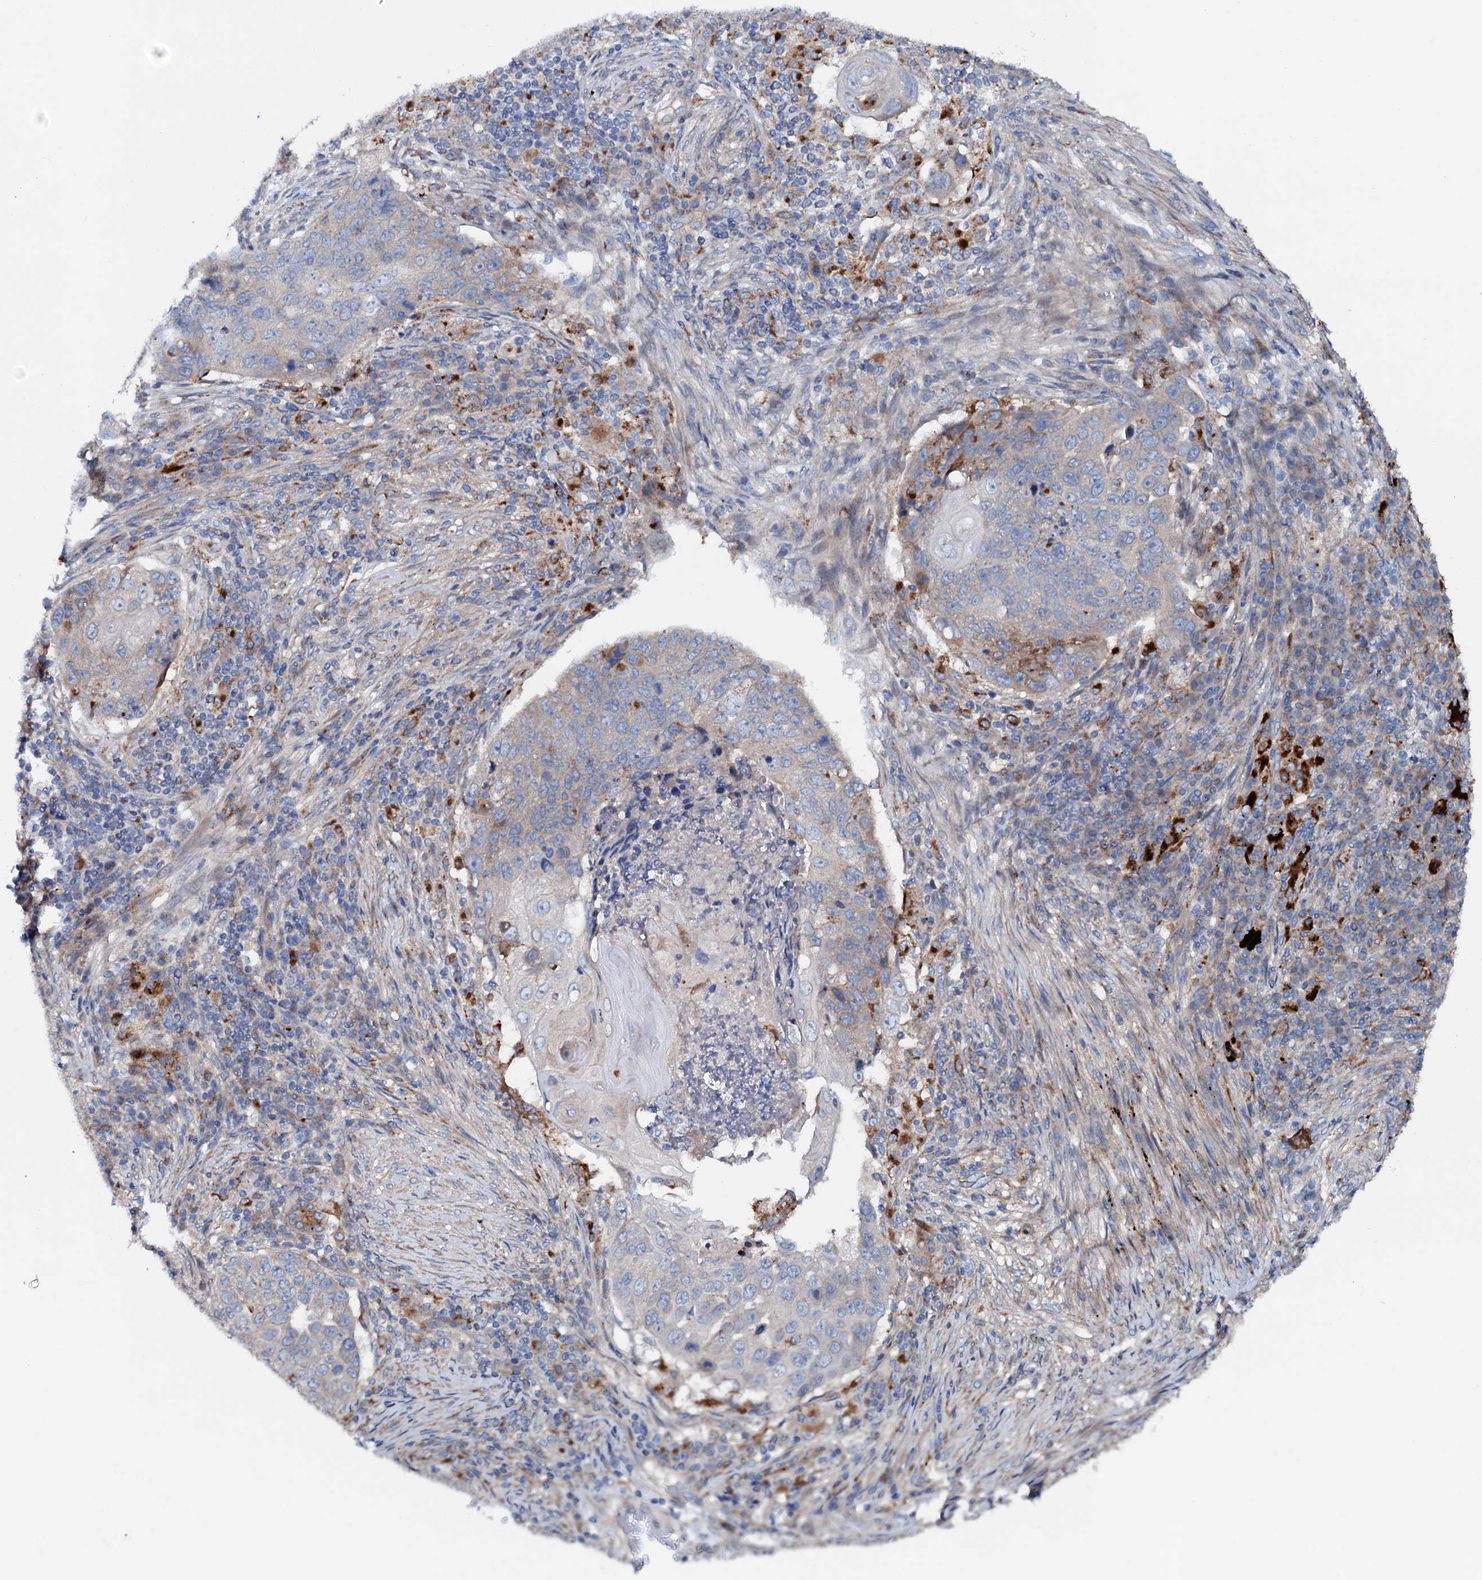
{"staining": {"intensity": "negative", "quantity": "none", "location": "none"}, "tissue": "lung cancer", "cell_type": "Tumor cells", "image_type": "cancer", "snomed": [{"axis": "morphology", "description": "Squamous cell carcinoma, NOS"}, {"axis": "topography", "description": "Lung"}], "caption": "Tumor cells show no significant positivity in squamous cell carcinoma (lung).", "gene": "P2RX4", "patient": {"sex": "female", "age": 63}}